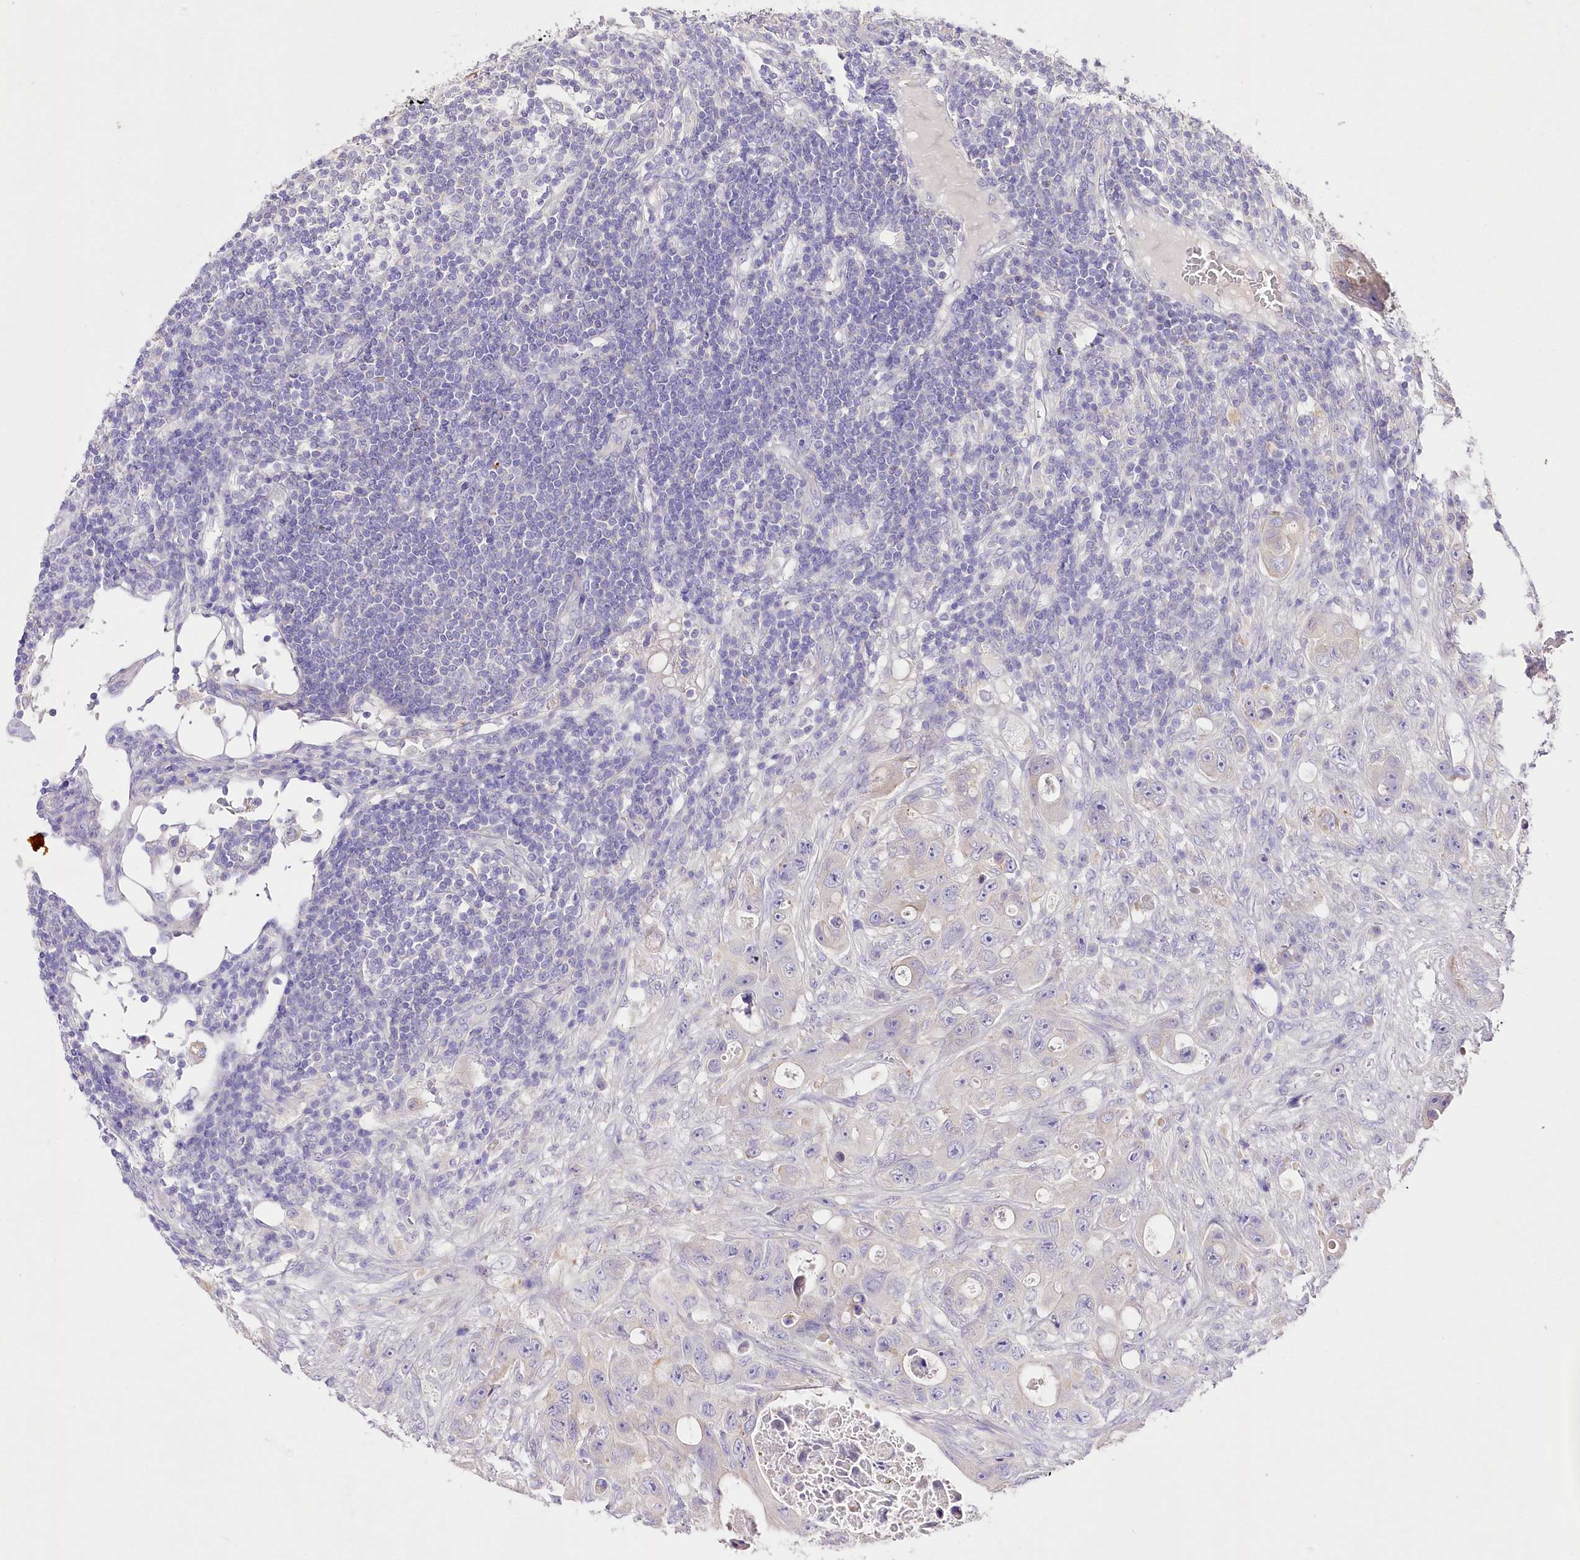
{"staining": {"intensity": "negative", "quantity": "none", "location": "none"}, "tissue": "colorectal cancer", "cell_type": "Tumor cells", "image_type": "cancer", "snomed": [{"axis": "morphology", "description": "Adenocarcinoma, NOS"}, {"axis": "topography", "description": "Colon"}], "caption": "IHC image of human colorectal cancer (adenocarcinoma) stained for a protein (brown), which exhibits no staining in tumor cells.", "gene": "LRRC14B", "patient": {"sex": "female", "age": 46}}